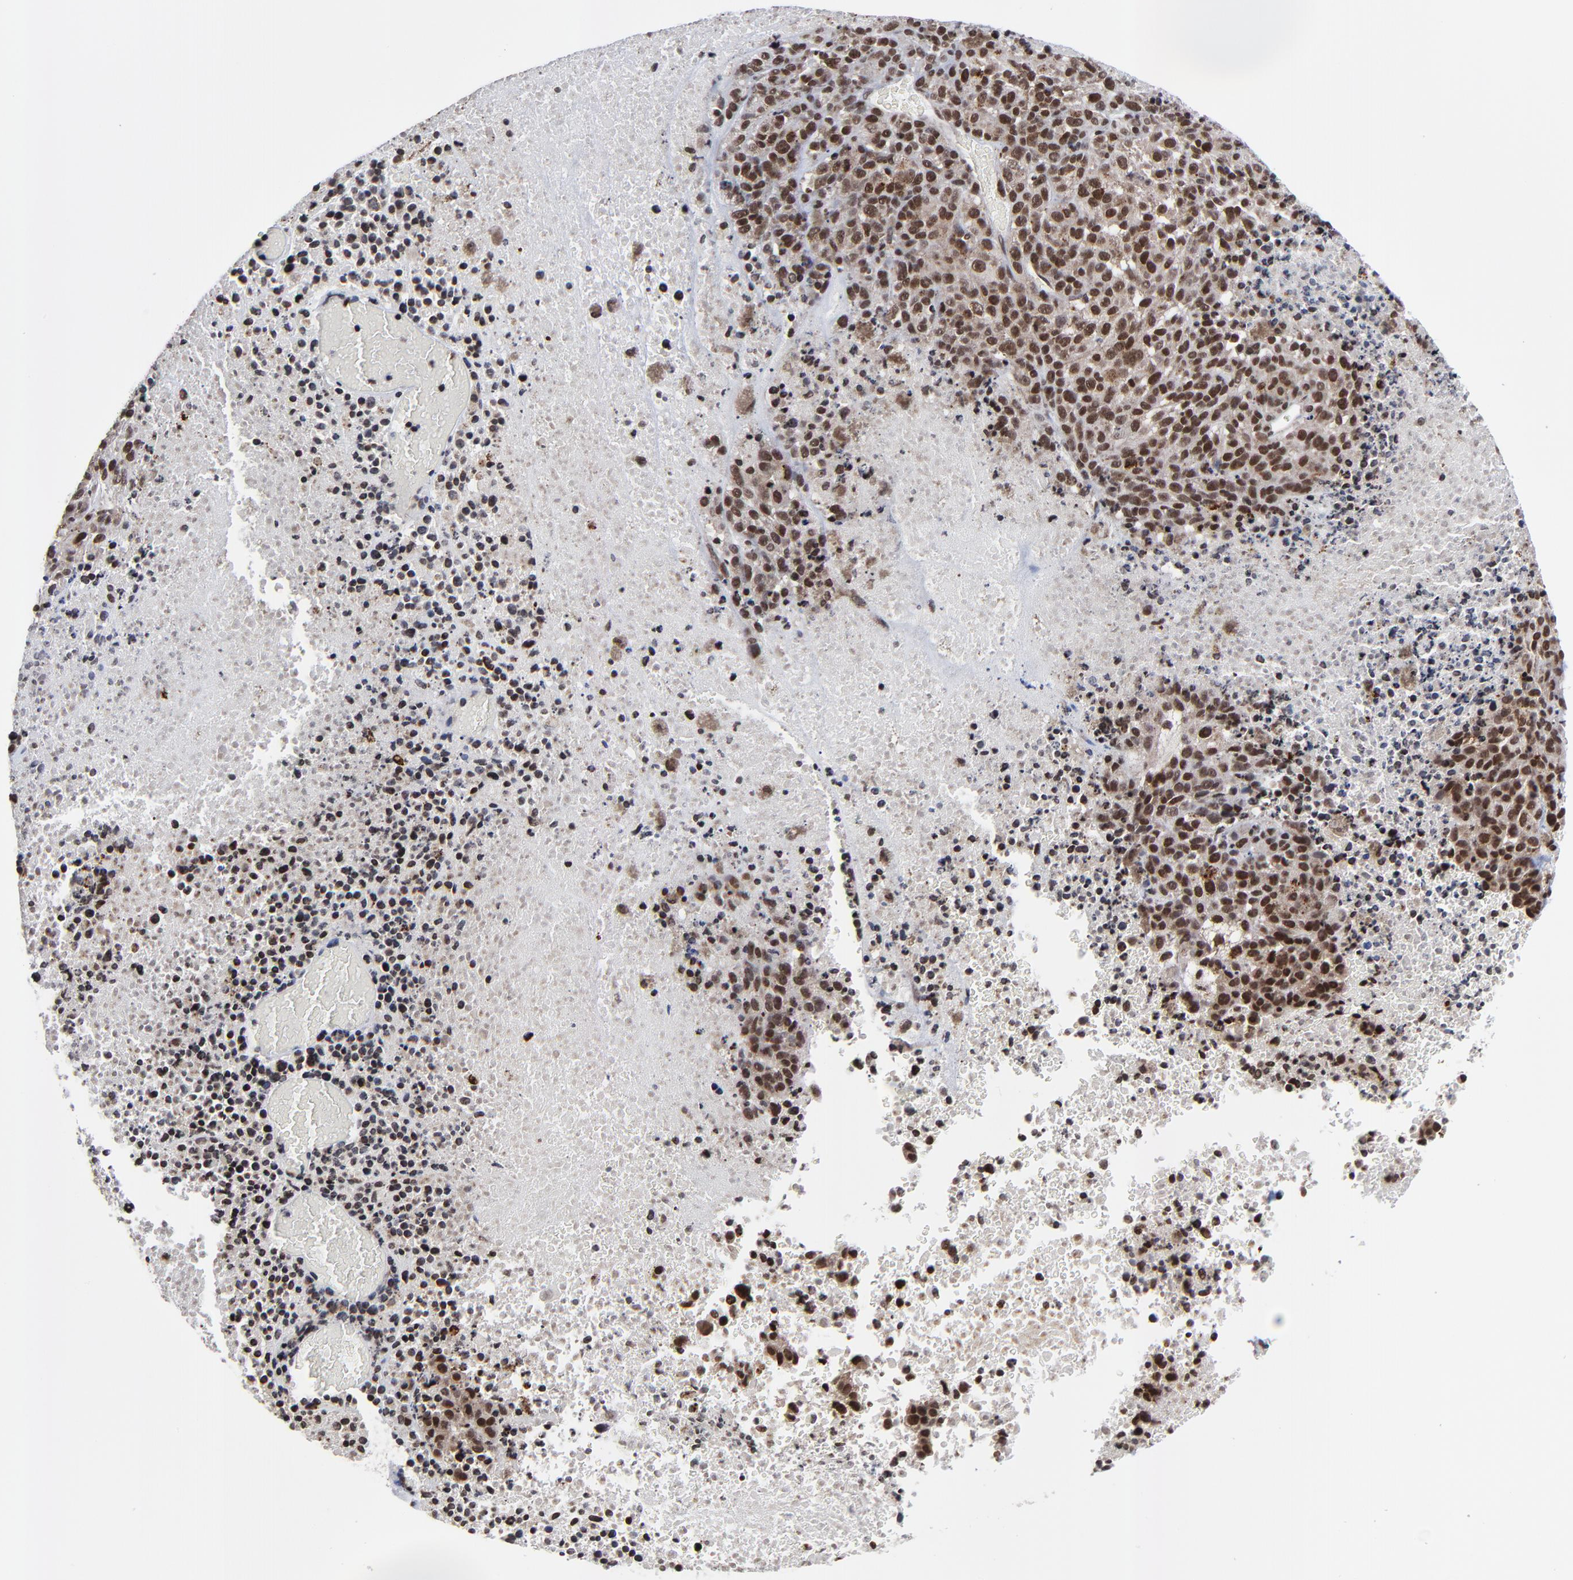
{"staining": {"intensity": "strong", "quantity": ">75%", "location": "cytoplasmic/membranous,nuclear"}, "tissue": "melanoma", "cell_type": "Tumor cells", "image_type": "cancer", "snomed": [{"axis": "morphology", "description": "Malignant melanoma, Metastatic site"}, {"axis": "topography", "description": "Cerebral cortex"}], "caption": "There is high levels of strong cytoplasmic/membranous and nuclear expression in tumor cells of malignant melanoma (metastatic site), as demonstrated by immunohistochemical staining (brown color).", "gene": "ZNF777", "patient": {"sex": "female", "age": 52}}